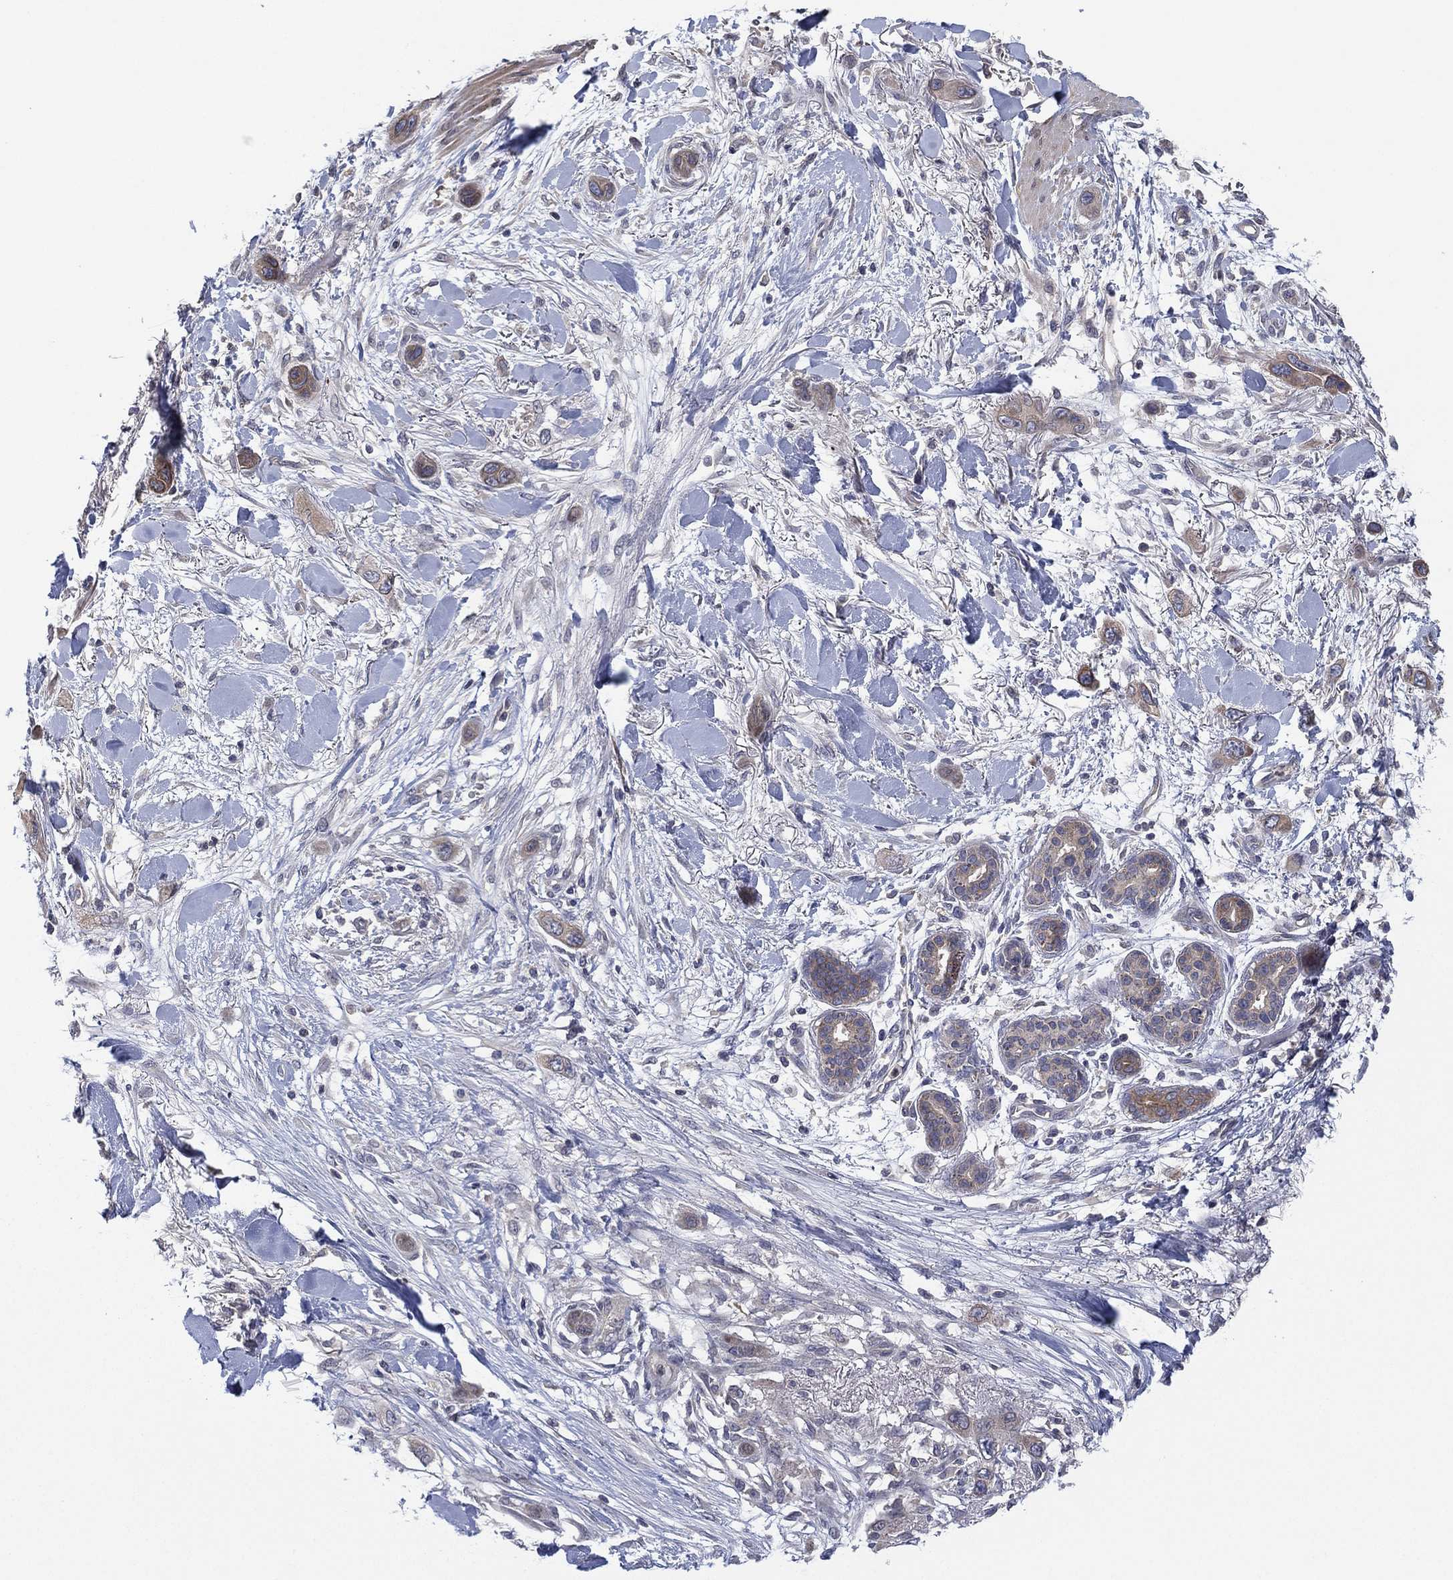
{"staining": {"intensity": "weak", "quantity": "<25%", "location": "cytoplasmic/membranous"}, "tissue": "skin cancer", "cell_type": "Tumor cells", "image_type": "cancer", "snomed": [{"axis": "morphology", "description": "Squamous cell carcinoma, NOS"}, {"axis": "topography", "description": "Skin"}], "caption": "Micrograph shows no protein positivity in tumor cells of skin cancer (squamous cell carcinoma) tissue.", "gene": "MPP7", "patient": {"sex": "male", "age": 79}}